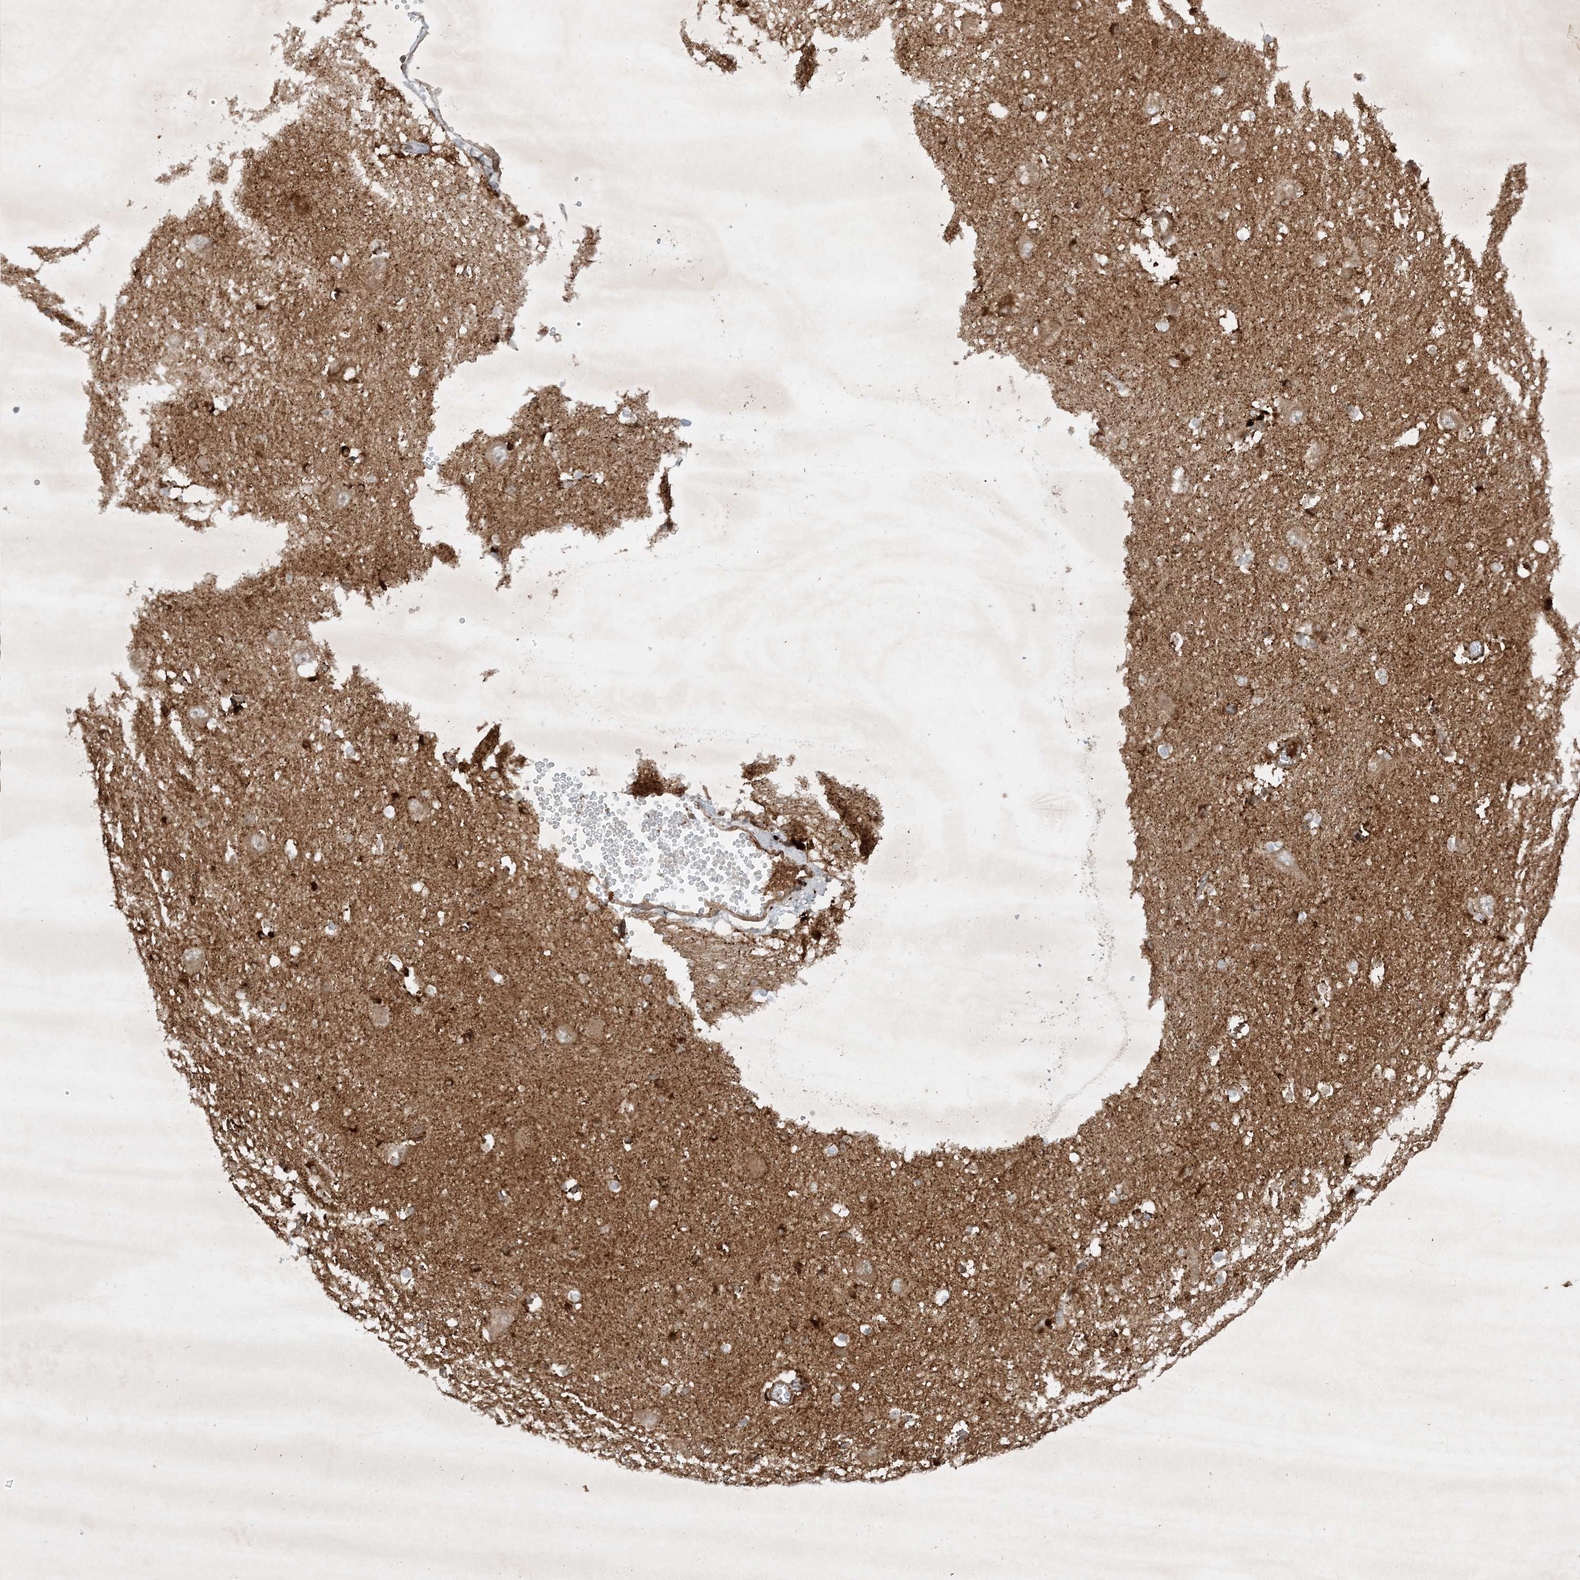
{"staining": {"intensity": "moderate", "quantity": "25%-75%", "location": "cytoplasmic/membranous"}, "tissue": "caudate", "cell_type": "Glial cells", "image_type": "normal", "snomed": [{"axis": "morphology", "description": "Normal tissue, NOS"}, {"axis": "topography", "description": "Lateral ventricle wall"}], "caption": "Immunohistochemical staining of benign caudate reveals medium levels of moderate cytoplasmic/membranous expression in about 25%-75% of glial cells. Using DAB (brown) and hematoxylin (blue) stains, captured at high magnification using brightfield microscopy.", "gene": "XRN1", "patient": {"sex": "male", "age": 37}}